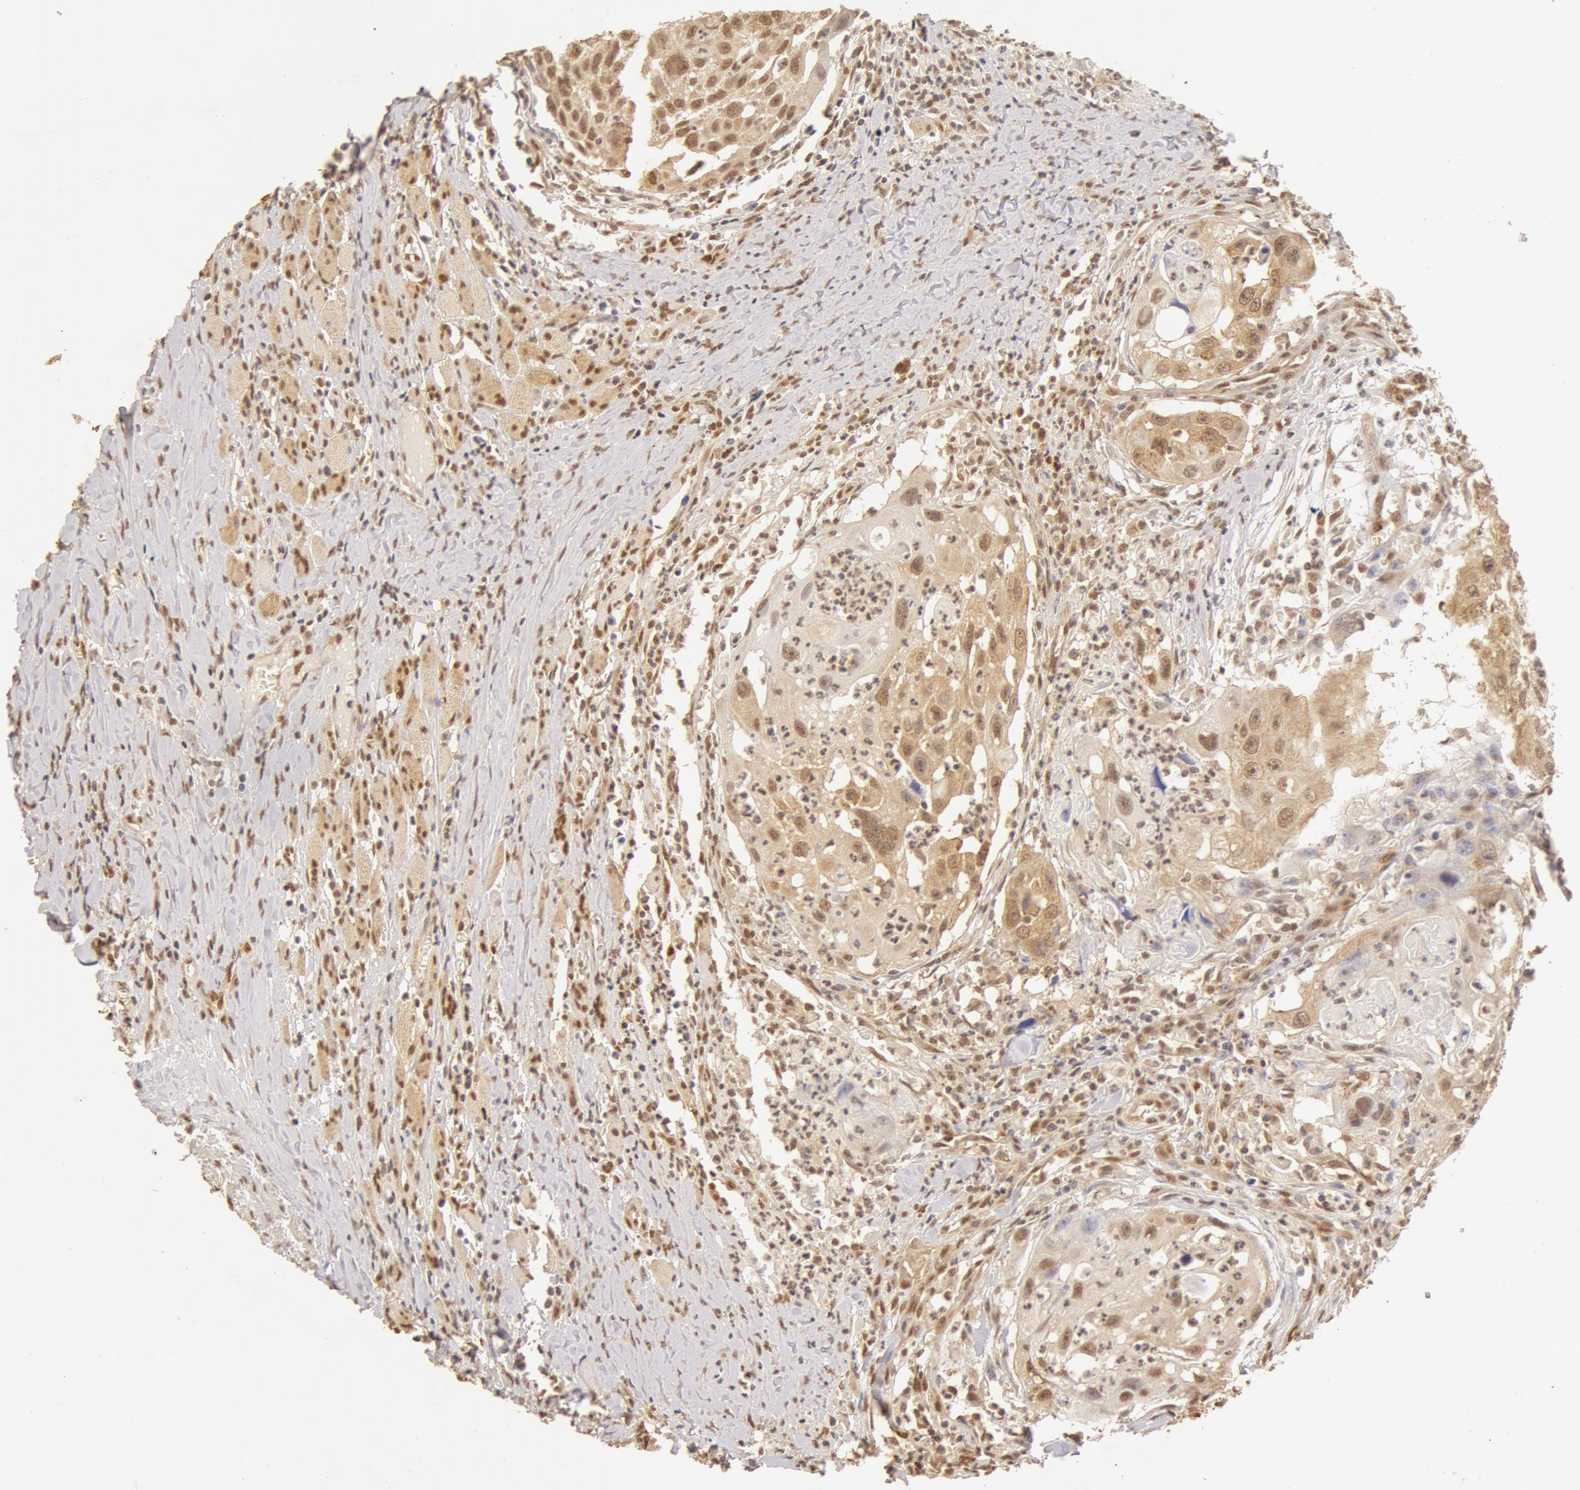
{"staining": {"intensity": "moderate", "quantity": ">75%", "location": "cytoplasmic/membranous,nuclear"}, "tissue": "head and neck cancer", "cell_type": "Tumor cells", "image_type": "cancer", "snomed": [{"axis": "morphology", "description": "Squamous cell carcinoma, NOS"}, {"axis": "topography", "description": "Head-Neck"}], "caption": "A brown stain shows moderate cytoplasmic/membranous and nuclear positivity of a protein in head and neck cancer tumor cells.", "gene": "SNRNP70", "patient": {"sex": "male", "age": 64}}